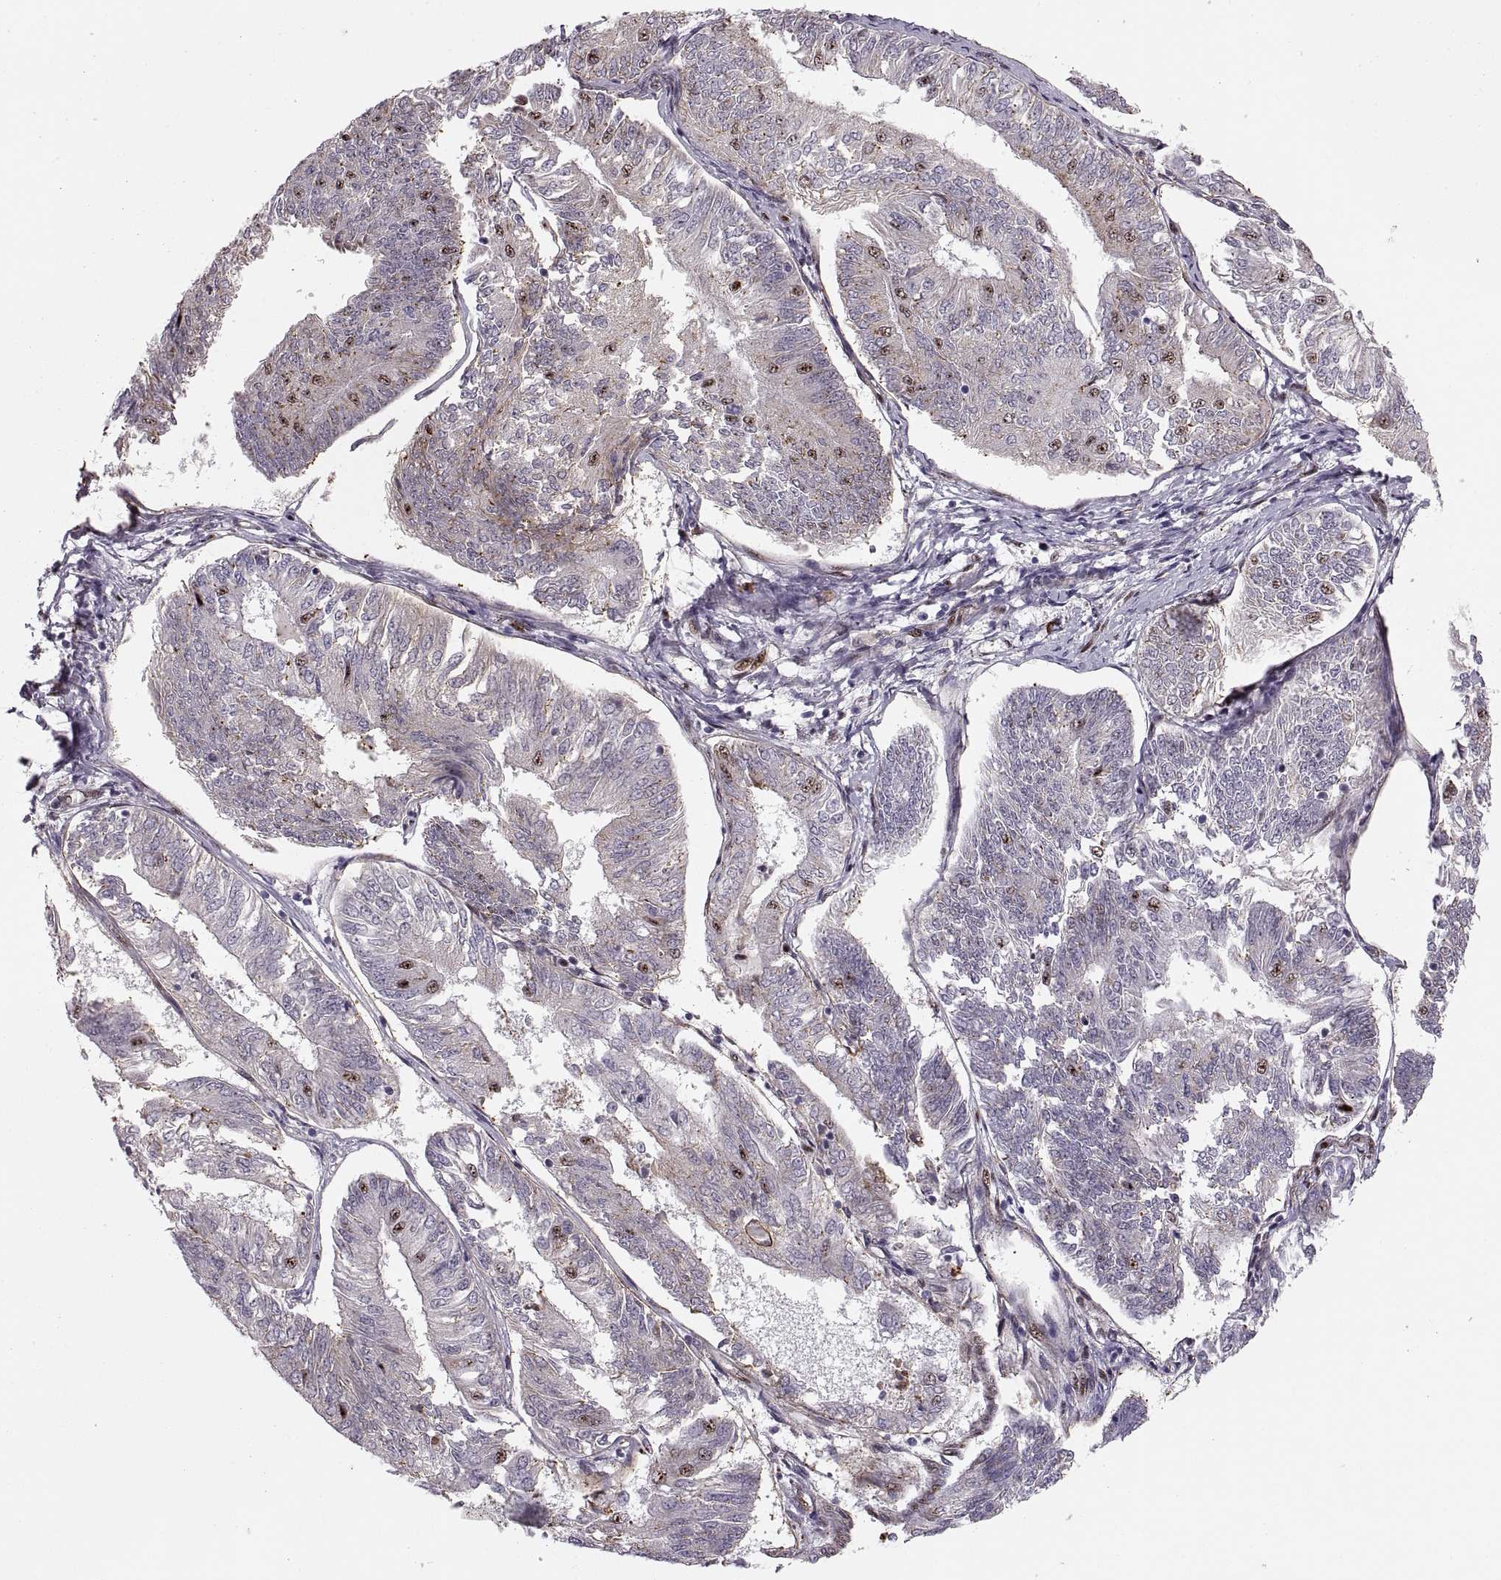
{"staining": {"intensity": "strong", "quantity": "<25%", "location": "nuclear"}, "tissue": "endometrial cancer", "cell_type": "Tumor cells", "image_type": "cancer", "snomed": [{"axis": "morphology", "description": "Adenocarcinoma, NOS"}, {"axis": "topography", "description": "Endometrium"}], "caption": "Strong nuclear staining for a protein is present in about <25% of tumor cells of endometrial adenocarcinoma using immunohistochemistry.", "gene": "ZCCHC17", "patient": {"sex": "female", "age": 58}}